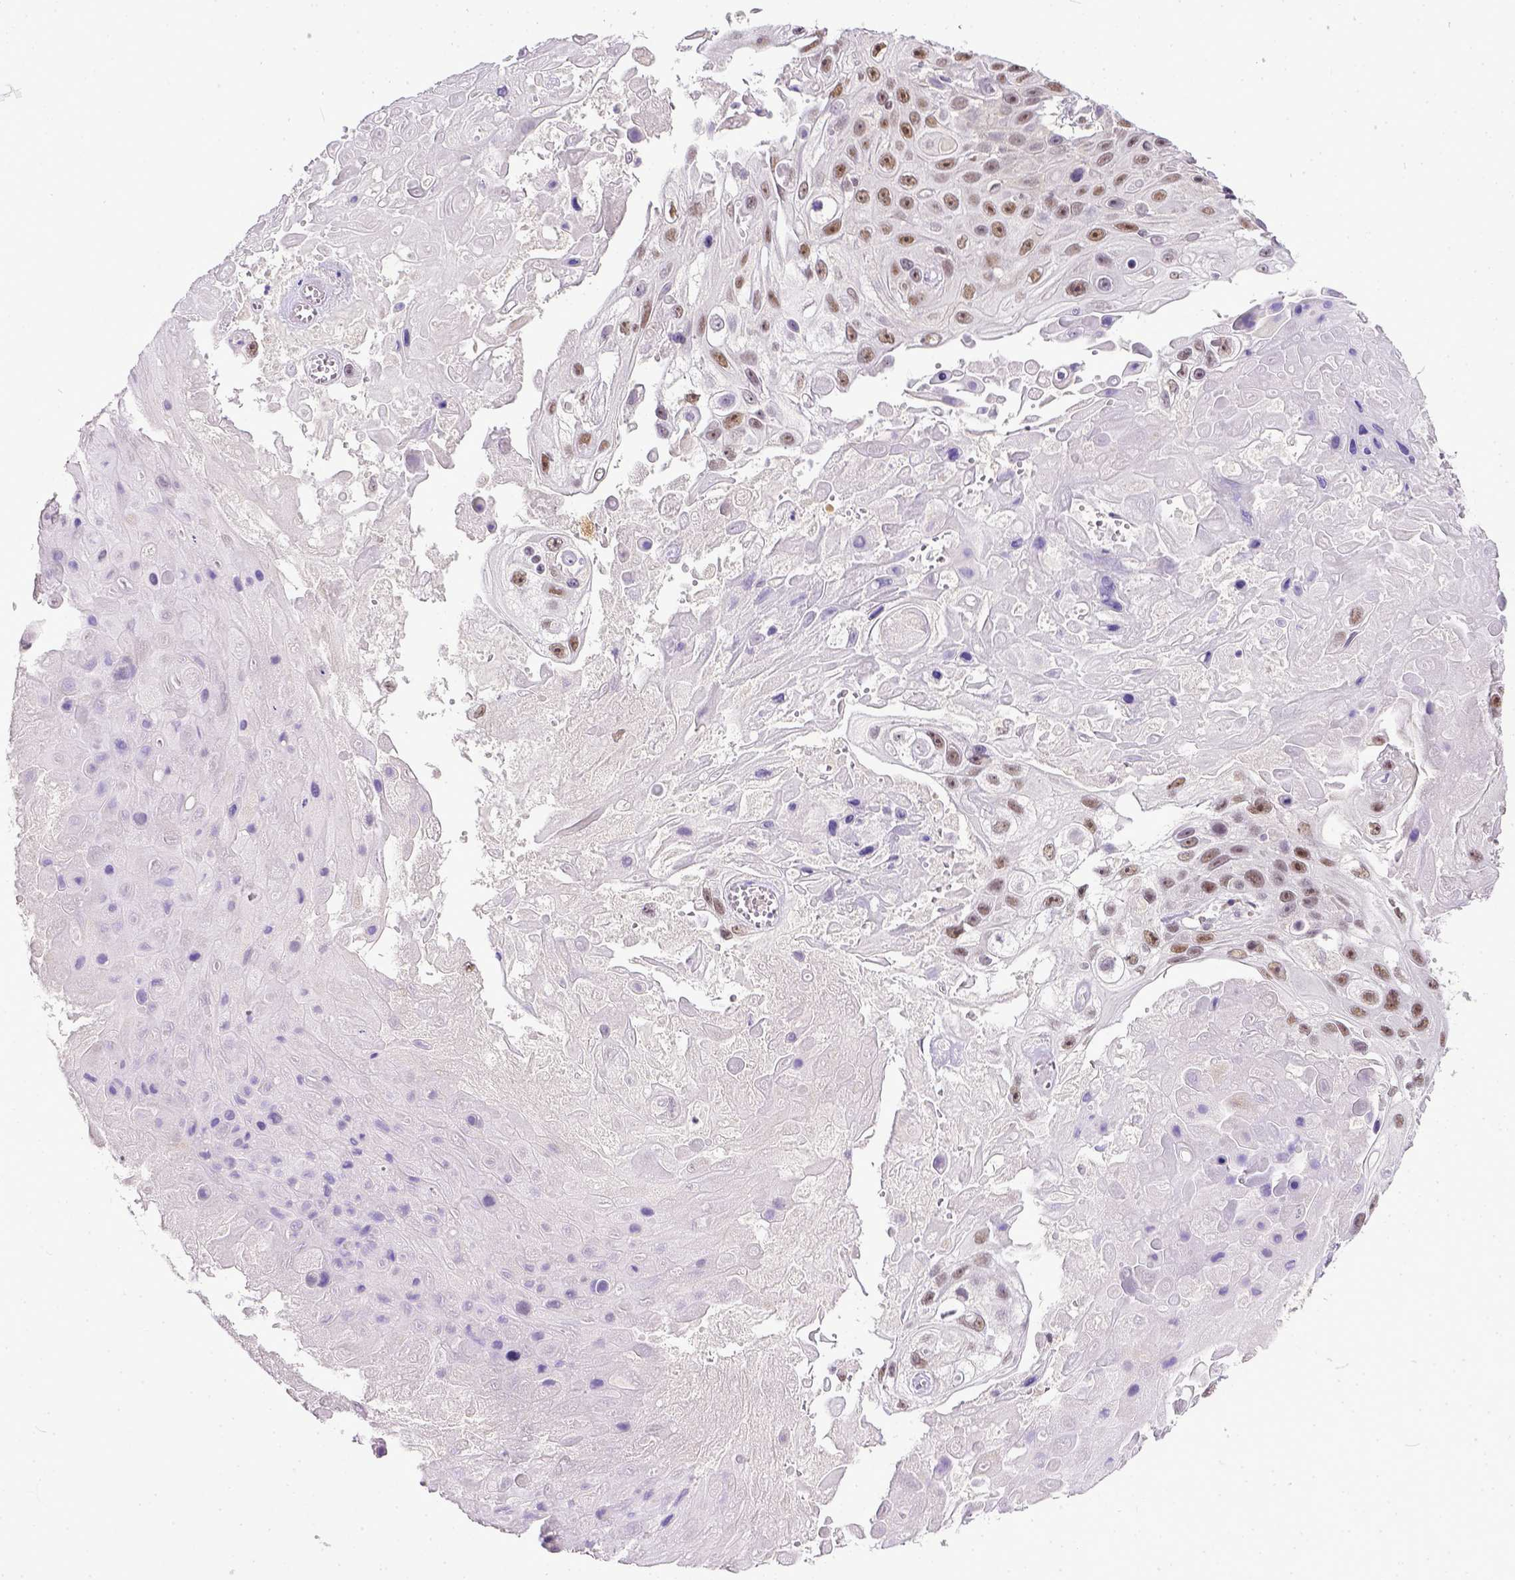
{"staining": {"intensity": "moderate", "quantity": "25%-75%", "location": "nuclear"}, "tissue": "skin cancer", "cell_type": "Tumor cells", "image_type": "cancer", "snomed": [{"axis": "morphology", "description": "Squamous cell carcinoma, NOS"}, {"axis": "topography", "description": "Skin"}], "caption": "This photomicrograph demonstrates skin squamous cell carcinoma stained with immunohistochemistry to label a protein in brown. The nuclear of tumor cells show moderate positivity for the protein. Nuclei are counter-stained blue.", "gene": "ERCC1", "patient": {"sex": "male", "age": 82}}